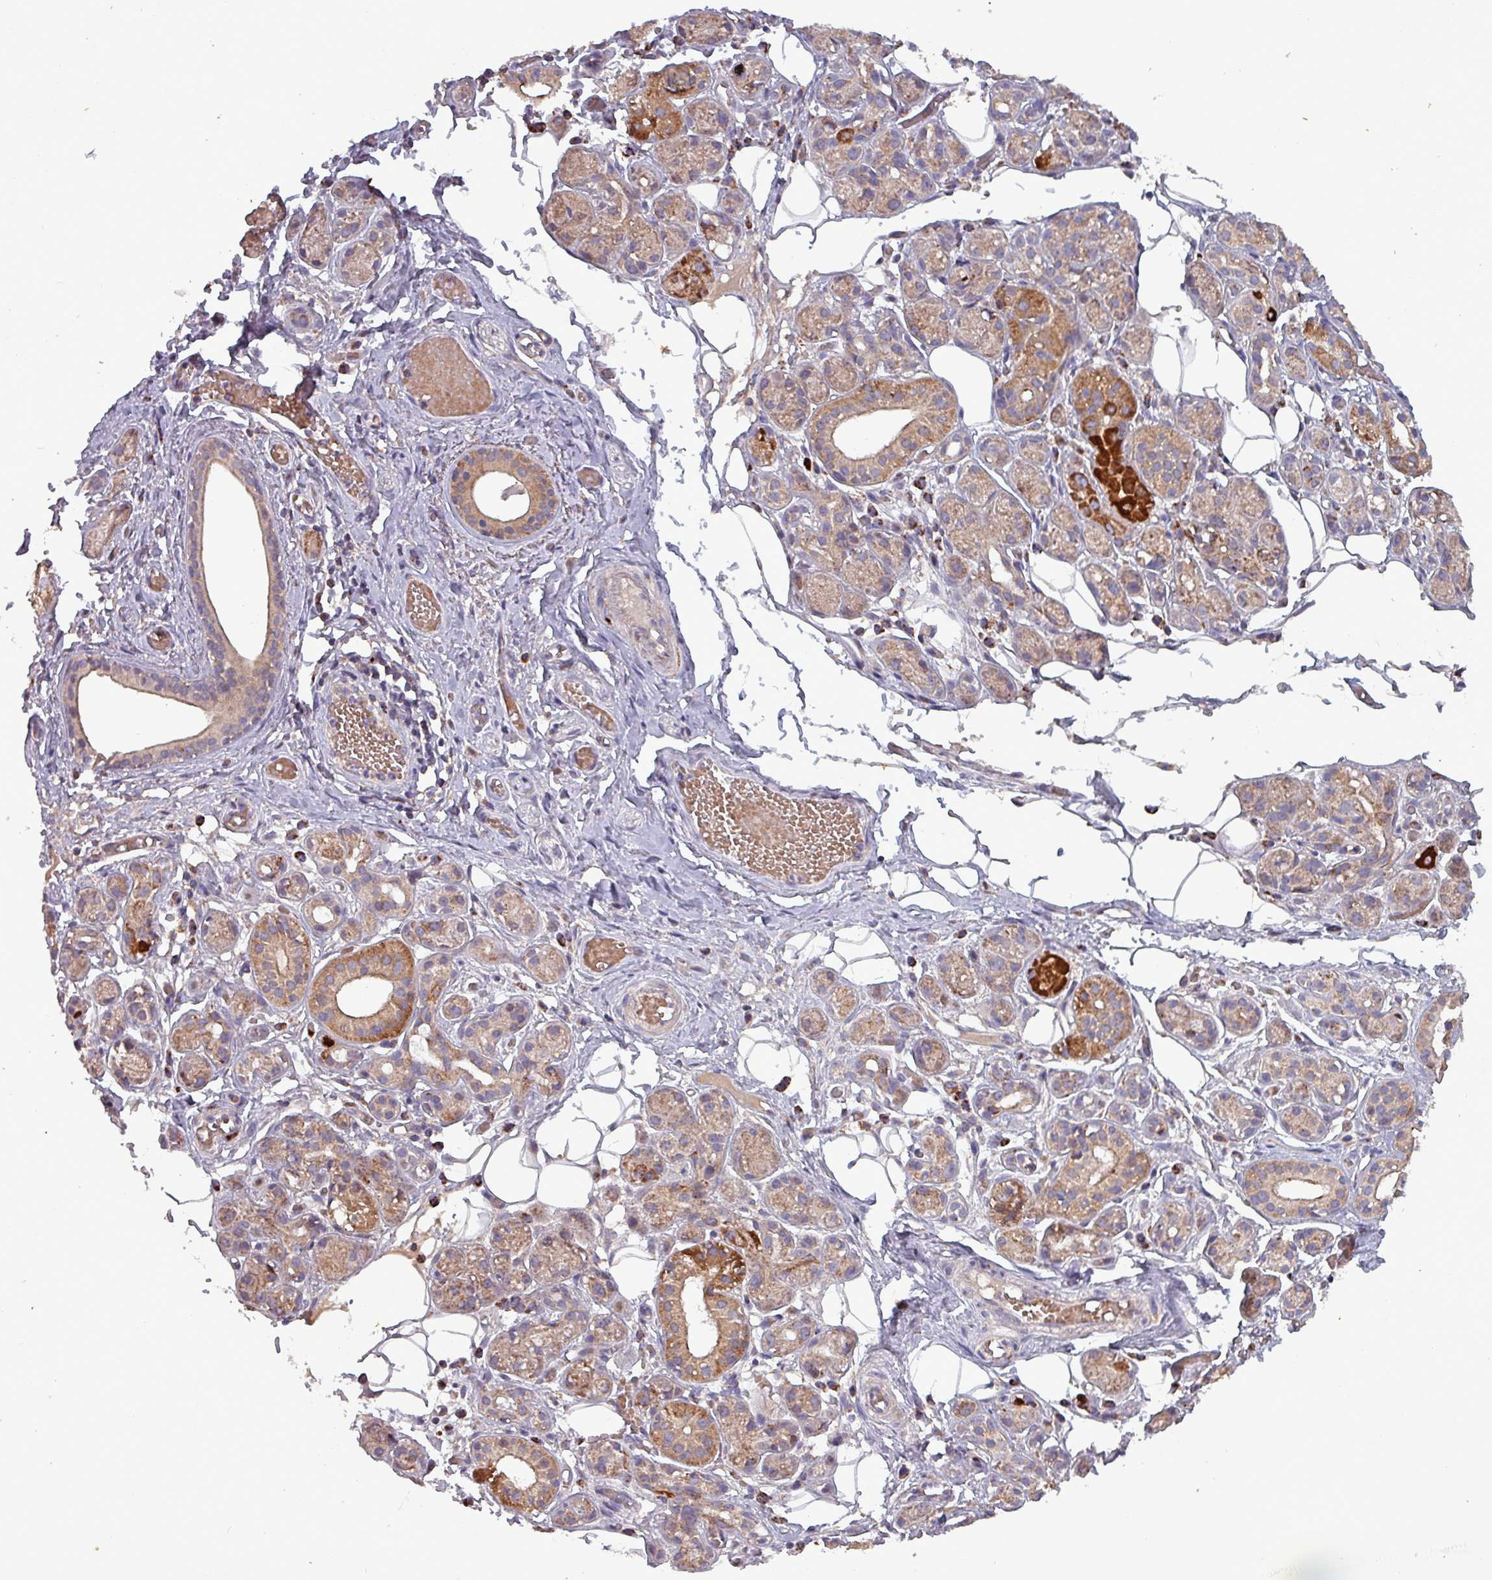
{"staining": {"intensity": "strong", "quantity": "25%-75%", "location": "cytoplasmic/membranous"}, "tissue": "salivary gland", "cell_type": "Glandular cells", "image_type": "normal", "snomed": [{"axis": "morphology", "description": "Normal tissue, NOS"}, {"axis": "topography", "description": "Salivary gland"}], "caption": "Human salivary gland stained with a brown dye demonstrates strong cytoplasmic/membranous positive positivity in approximately 25%-75% of glandular cells.", "gene": "ZNF322", "patient": {"sex": "male", "age": 82}}